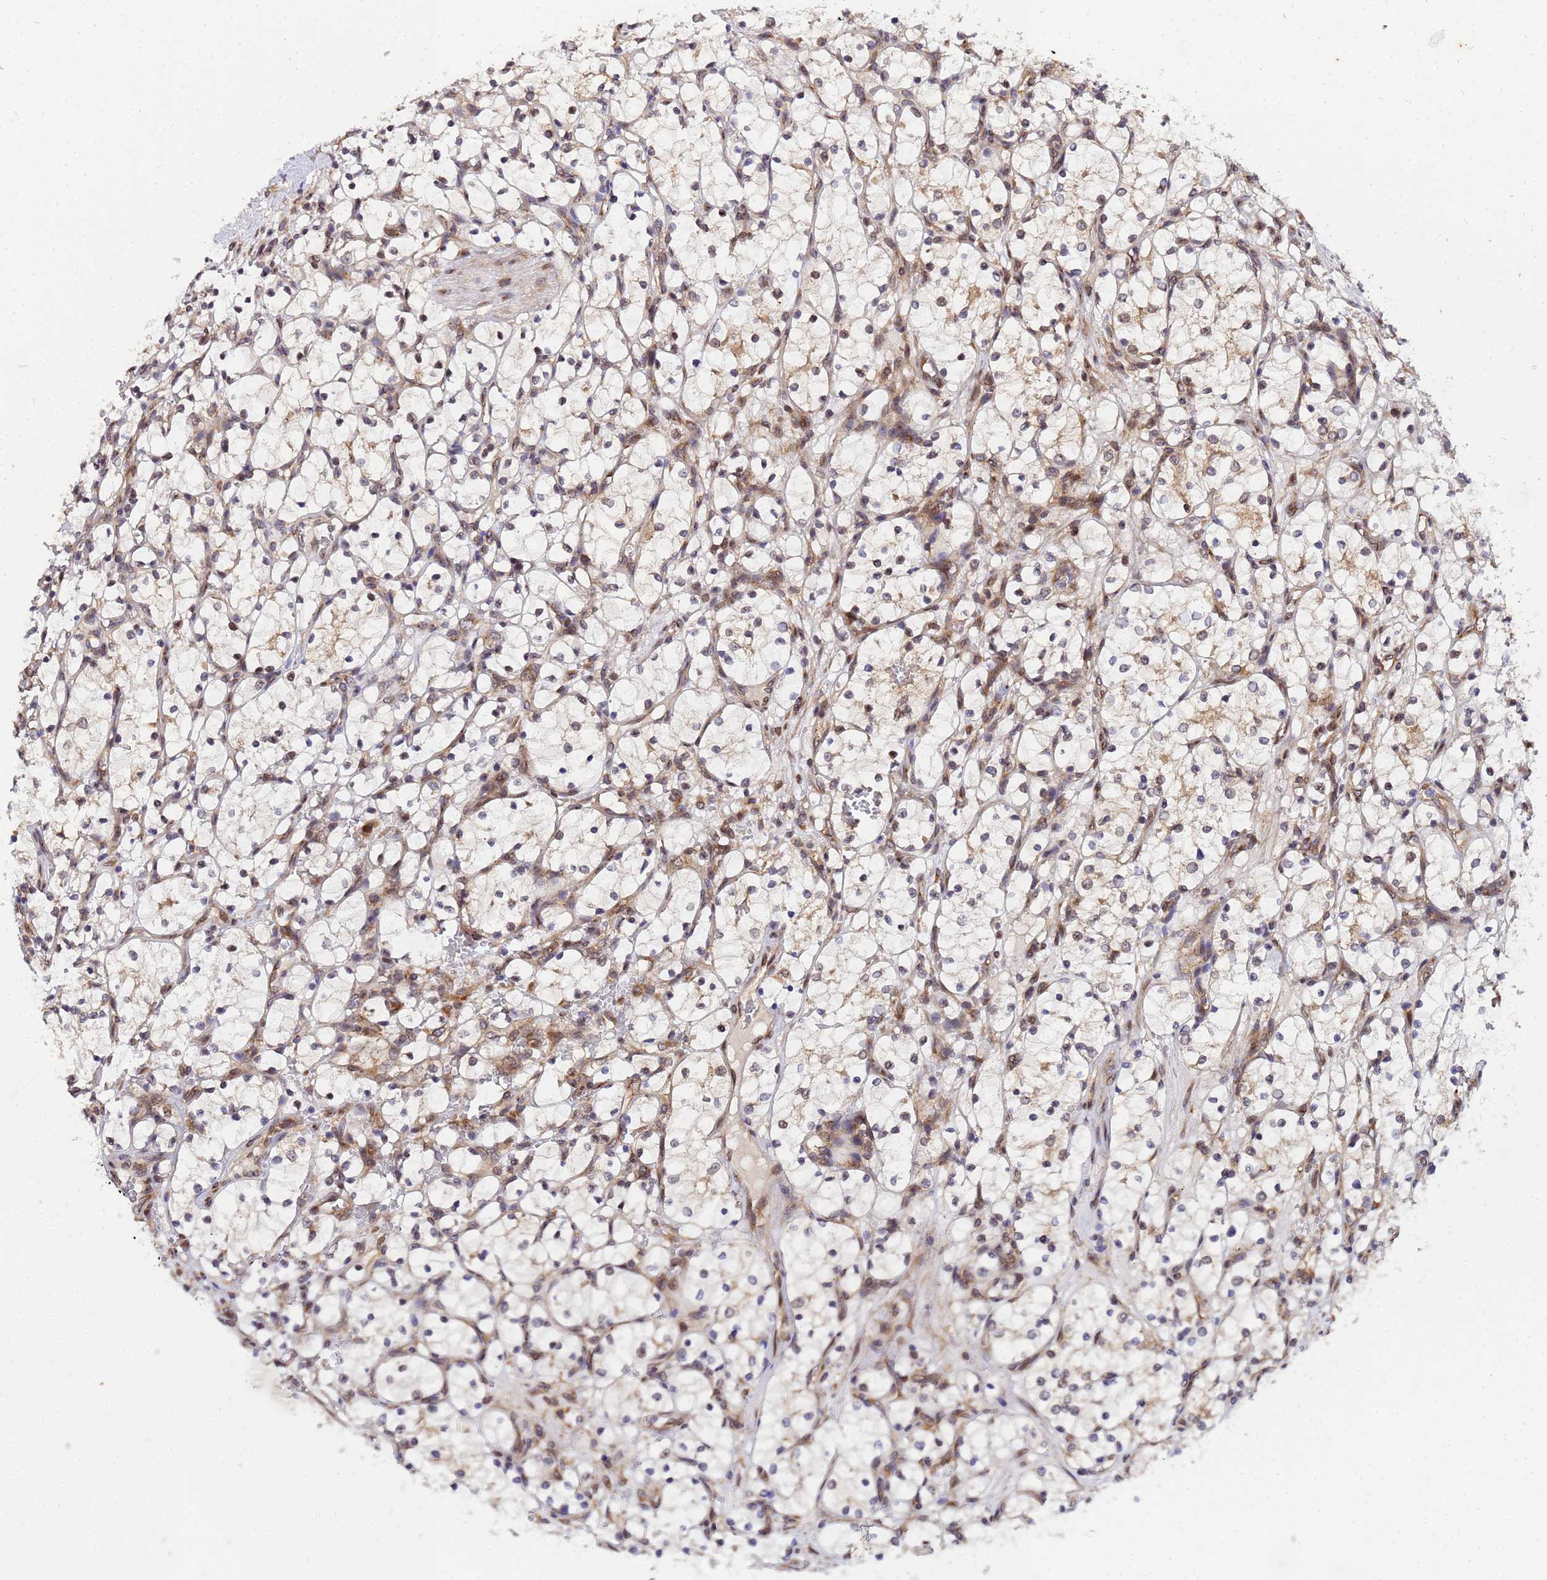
{"staining": {"intensity": "weak", "quantity": "25%-75%", "location": "cytoplasmic/membranous"}, "tissue": "renal cancer", "cell_type": "Tumor cells", "image_type": "cancer", "snomed": [{"axis": "morphology", "description": "Adenocarcinoma, NOS"}, {"axis": "topography", "description": "Kidney"}], "caption": "Brown immunohistochemical staining in human renal adenocarcinoma reveals weak cytoplasmic/membranous positivity in about 25%-75% of tumor cells. The protein of interest is stained brown, and the nuclei are stained in blue (DAB (3,3'-diaminobenzidine) IHC with brightfield microscopy, high magnification).", "gene": "UNC93B1", "patient": {"sex": "female", "age": 69}}